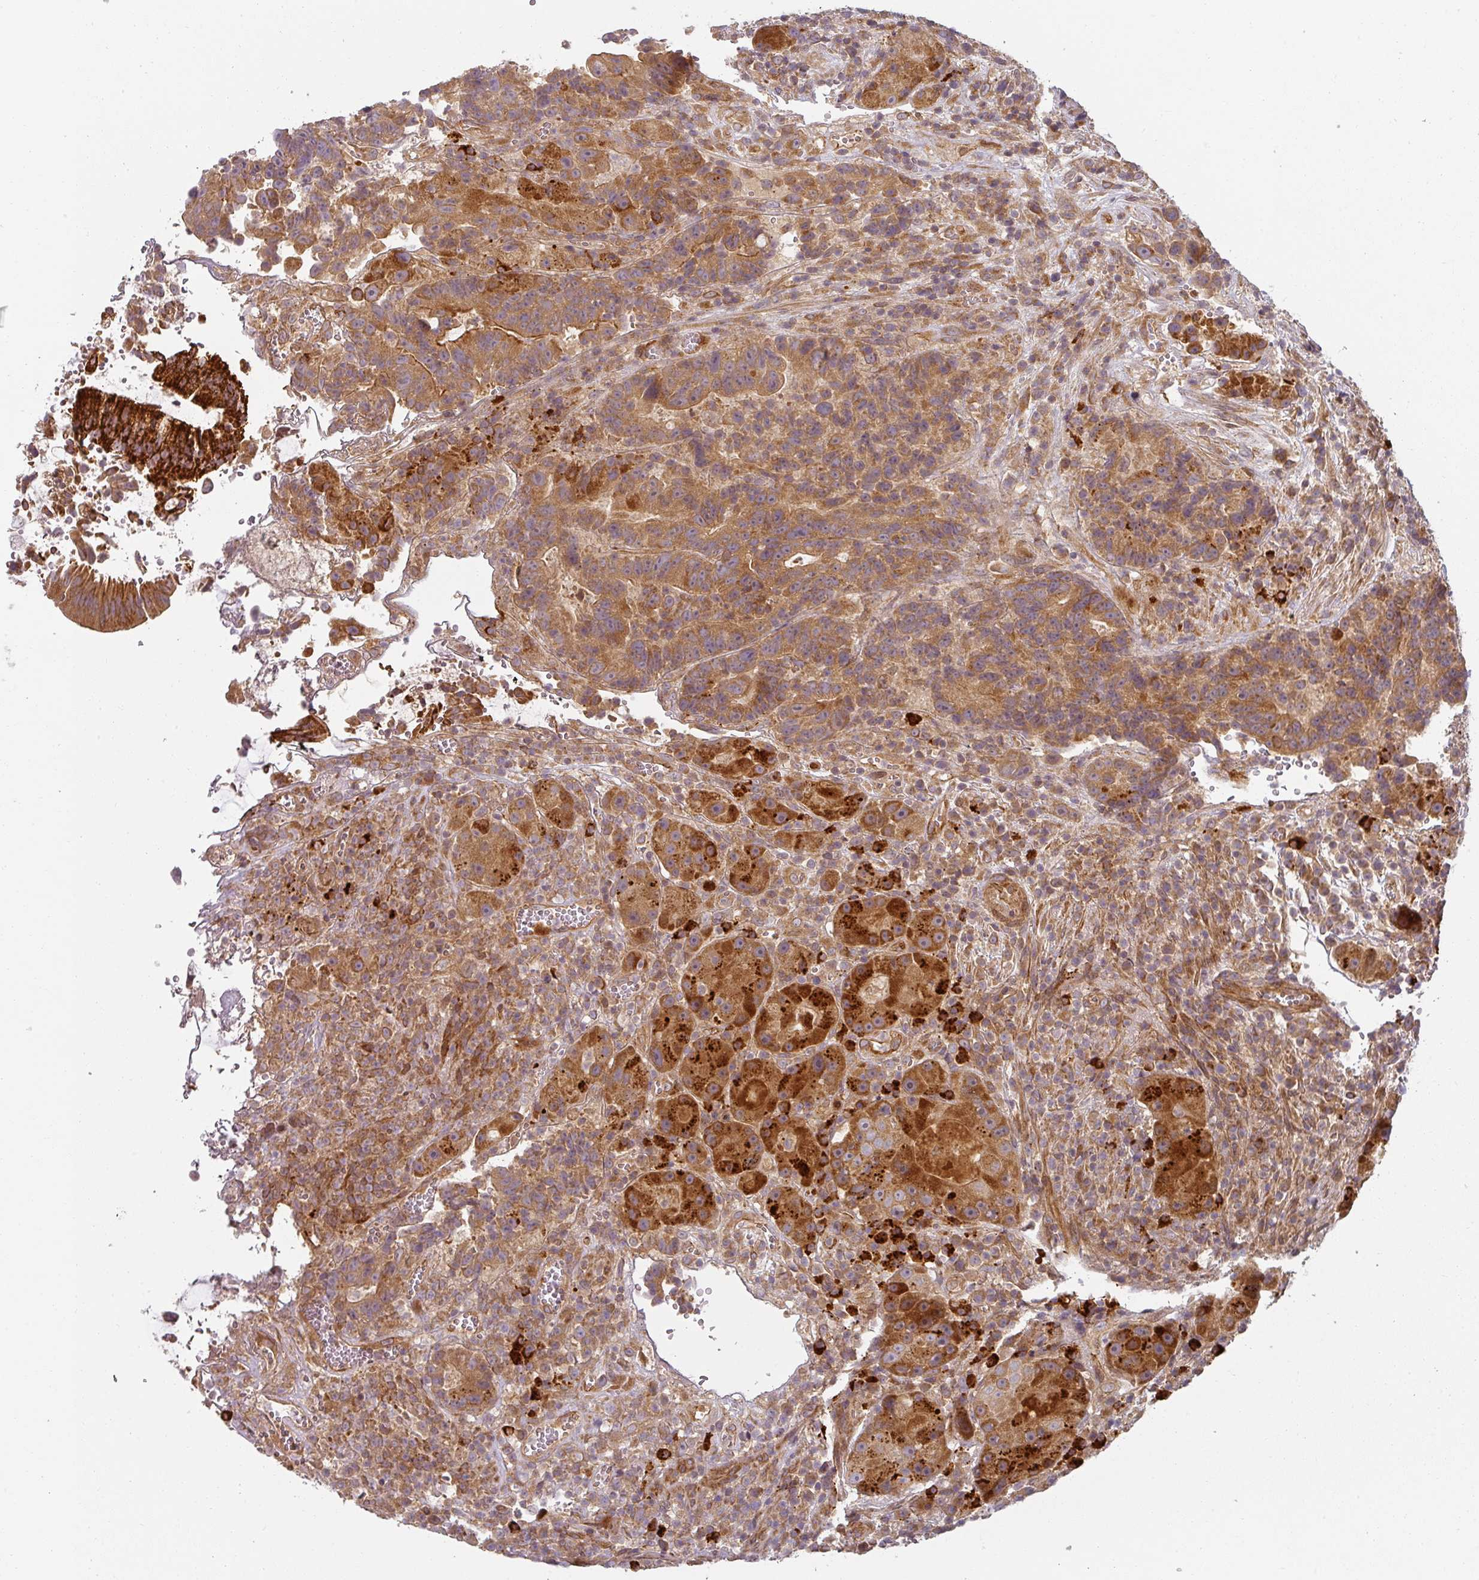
{"staining": {"intensity": "moderate", "quantity": ">75%", "location": "cytoplasmic/membranous"}, "tissue": "colorectal cancer", "cell_type": "Tumor cells", "image_type": "cancer", "snomed": [{"axis": "morphology", "description": "Adenocarcinoma, NOS"}, {"axis": "topography", "description": "Rectum"}], "caption": "An immunohistochemistry photomicrograph of tumor tissue is shown. Protein staining in brown highlights moderate cytoplasmic/membranous positivity in colorectal cancer (adenocarcinoma) within tumor cells.", "gene": "CNOT1", "patient": {"sex": "male", "age": 69}}